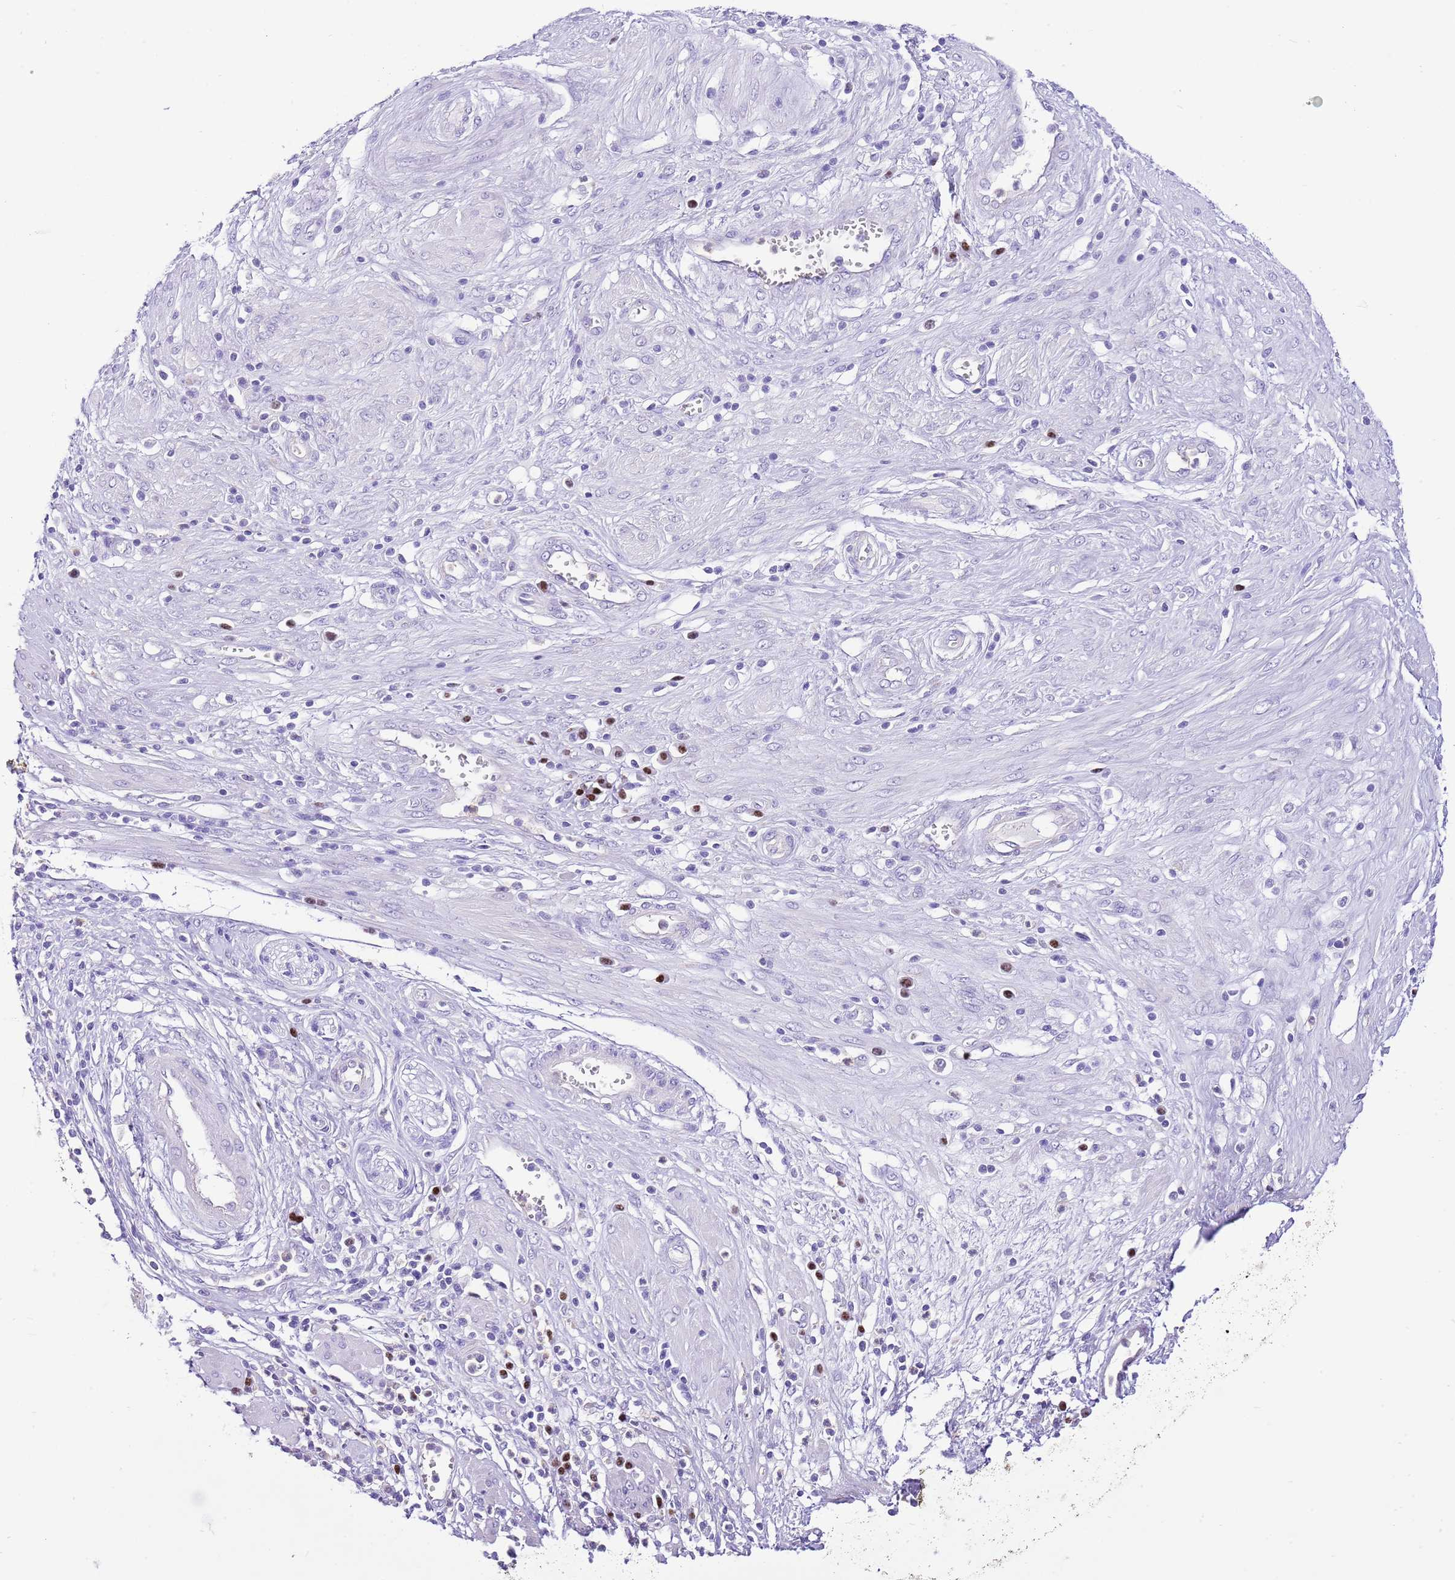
{"staining": {"intensity": "negative", "quantity": "none", "location": "none"}, "tissue": "cervical cancer", "cell_type": "Tumor cells", "image_type": "cancer", "snomed": [{"axis": "morphology", "description": "Squamous cell carcinoma, NOS"}, {"axis": "topography", "description": "Cervix"}], "caption": "Tumor cells are negative for protein expression in human cervical cancer. Brightfield microscopy of immunohistochemistry stained with DAB (3,3'-diaminobenzidine) (brown) and hematoxylin (blue), captured at high magnification.", "gene": "BHLHA15", "patient": {"sex": "female", "age": 36}}